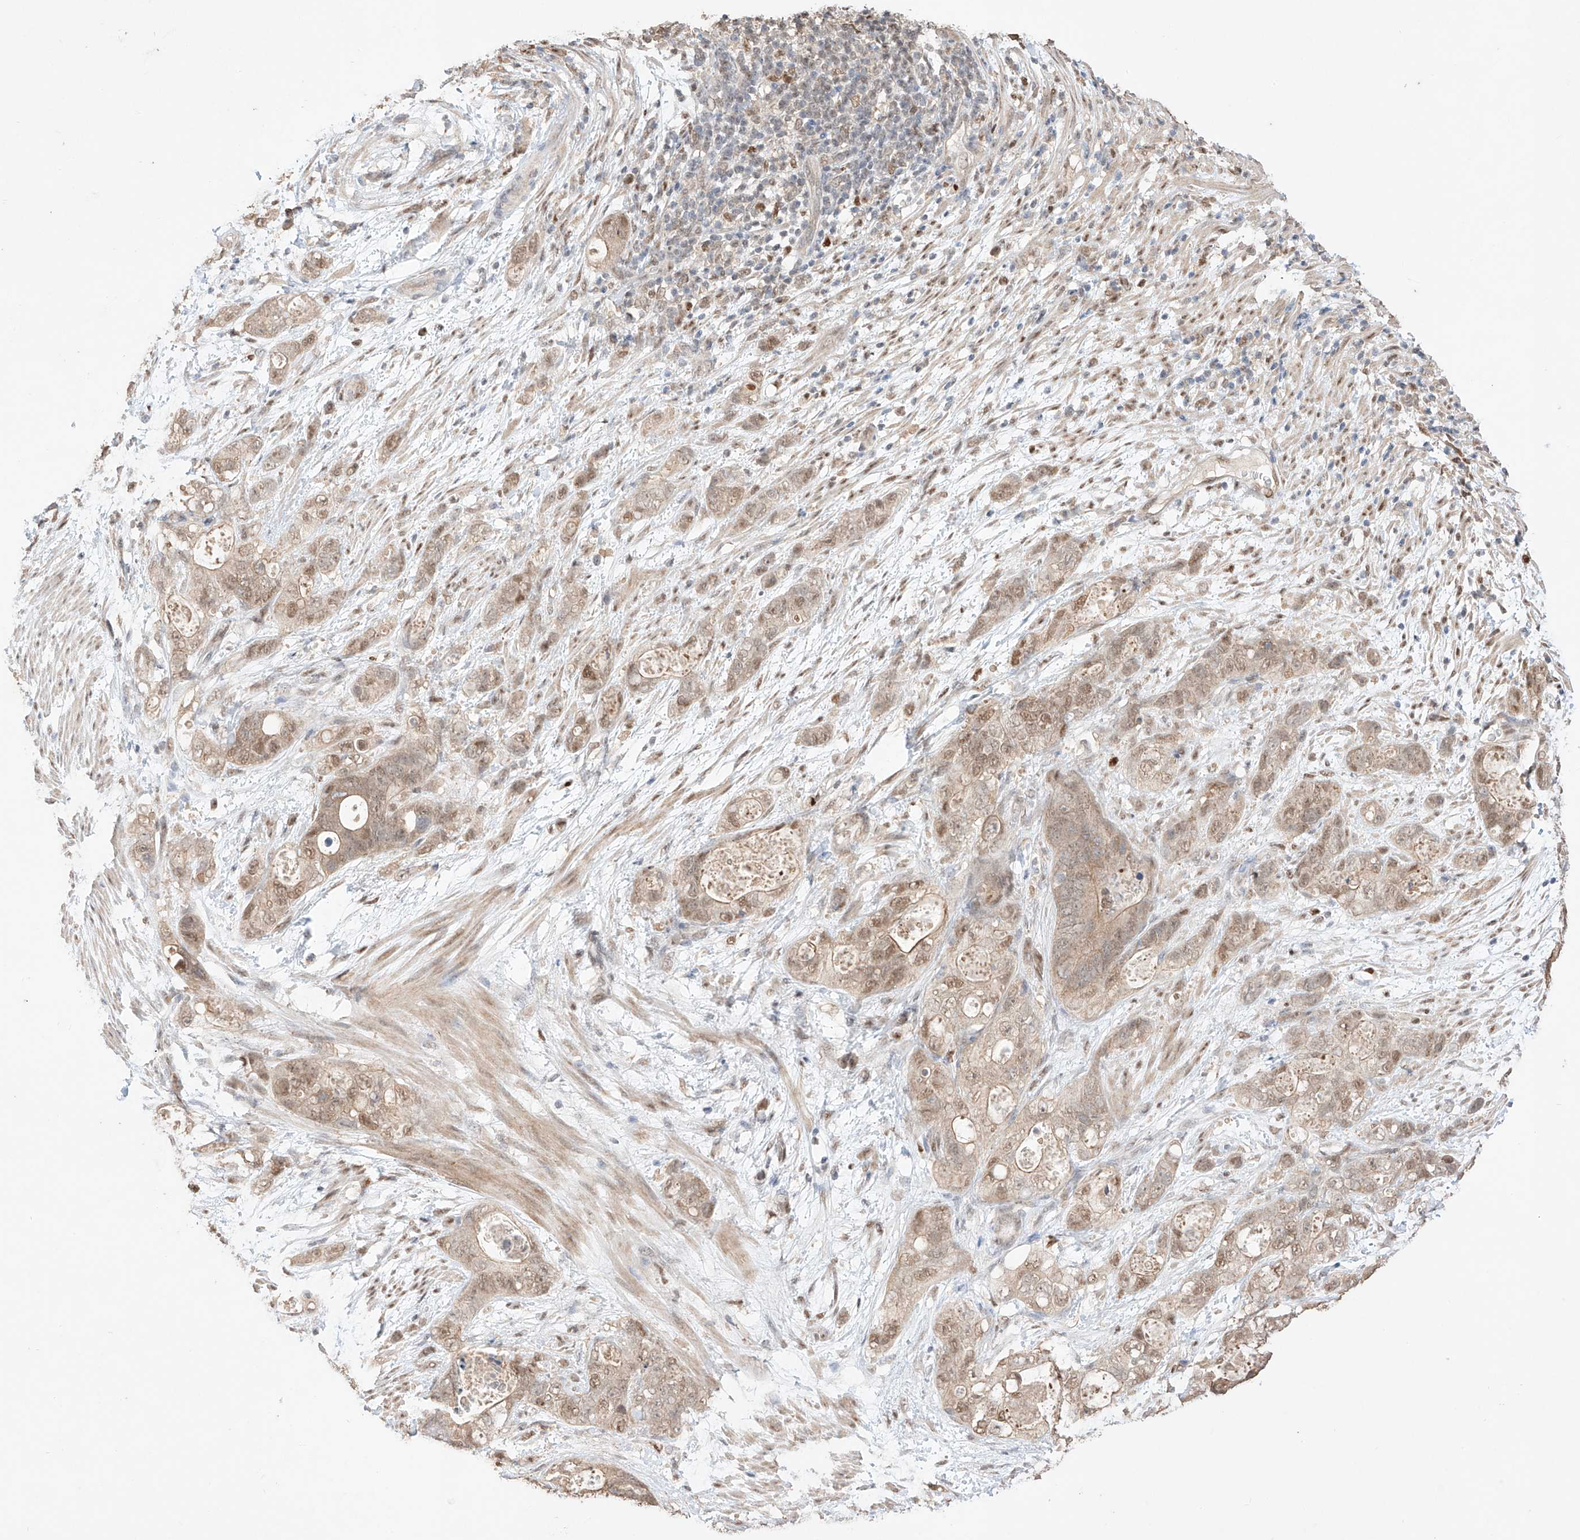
{"staining": {"intensity": "moderate", "quantity": ">75%", "location": "cytoplasmic/membranous,nuclear"}, "tissue": "stomach cancer", "cell_type": "Tumor cells", "image_type": "cancer", "snomed": [{"axis": "morphology", "description": "Normal tissue, NOS"}, {"axis": "morphology", "description": "Adenocarcinoma, NOS"}, {"axis": "topography", "description": "Stomach"}], "caption": "Tumor cells demonstrate medium levels of moderate cytoplasmic/membranous and nuclear positivity in about >75% of cells in human stomach adenocarcinoma.", "gene": "APIP", "patient": {"sex": "female", "age": 89}}